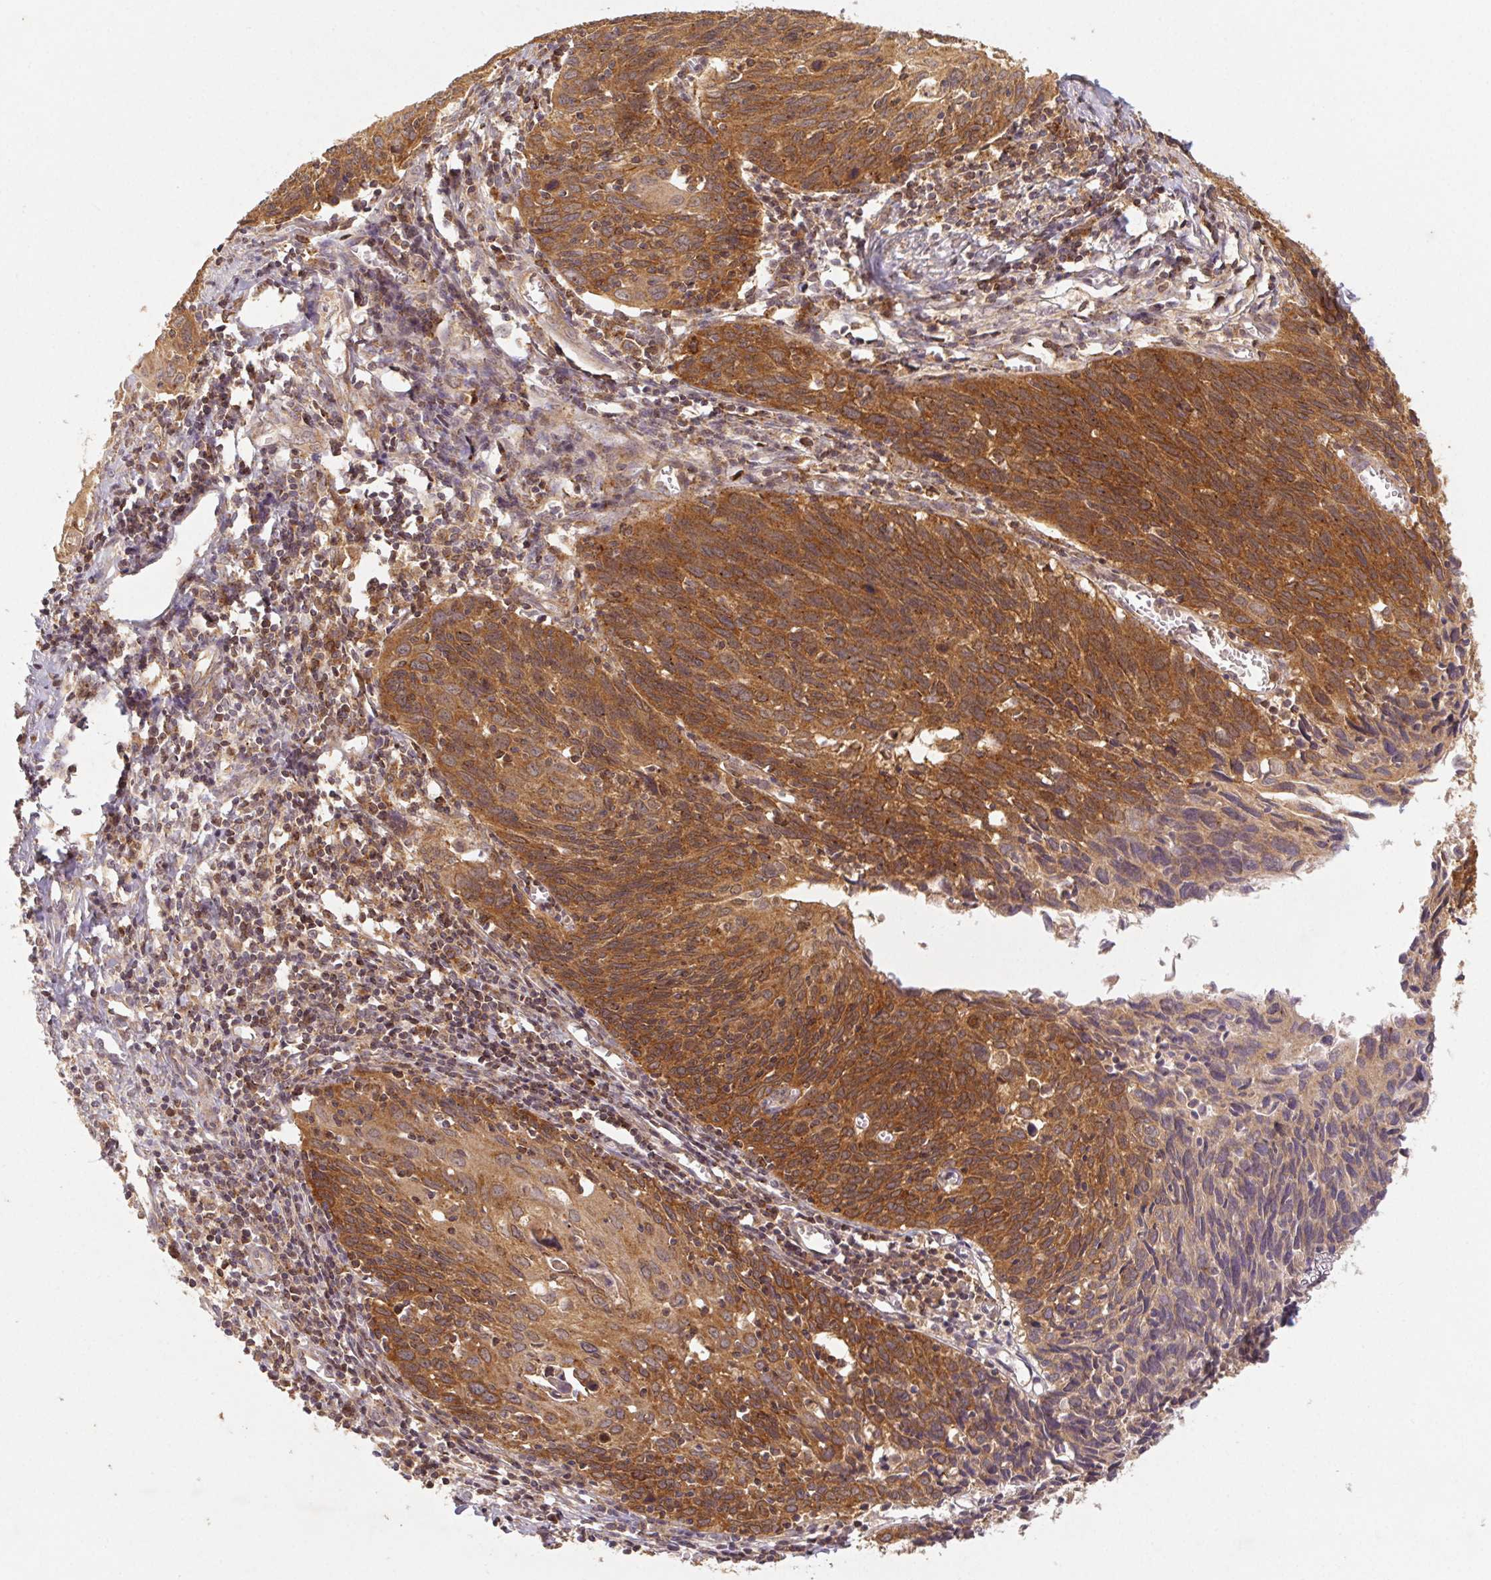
{"staining": {"intensity": "strong", "quantity": ">75%", "location": "cytoplasmic/membranous"}, "tissue": "cervical cancer", "cell_type": "Tumor cells", "image_type": "cancer", "snomed": [{"axis": "morphology", "description": "Squamous cell carcinoma, NOS"}, {"axis": "topography", "description": "Cervix"}], "caption": "Protein staining demonstrates strong cytoplasmic/membranous positivity in approximately >75% of tumor cells in cervical cancer (squamous cell carcinoma).", "gene": "MTHFD1", "patient": {"sex": "female", "age": 39}}